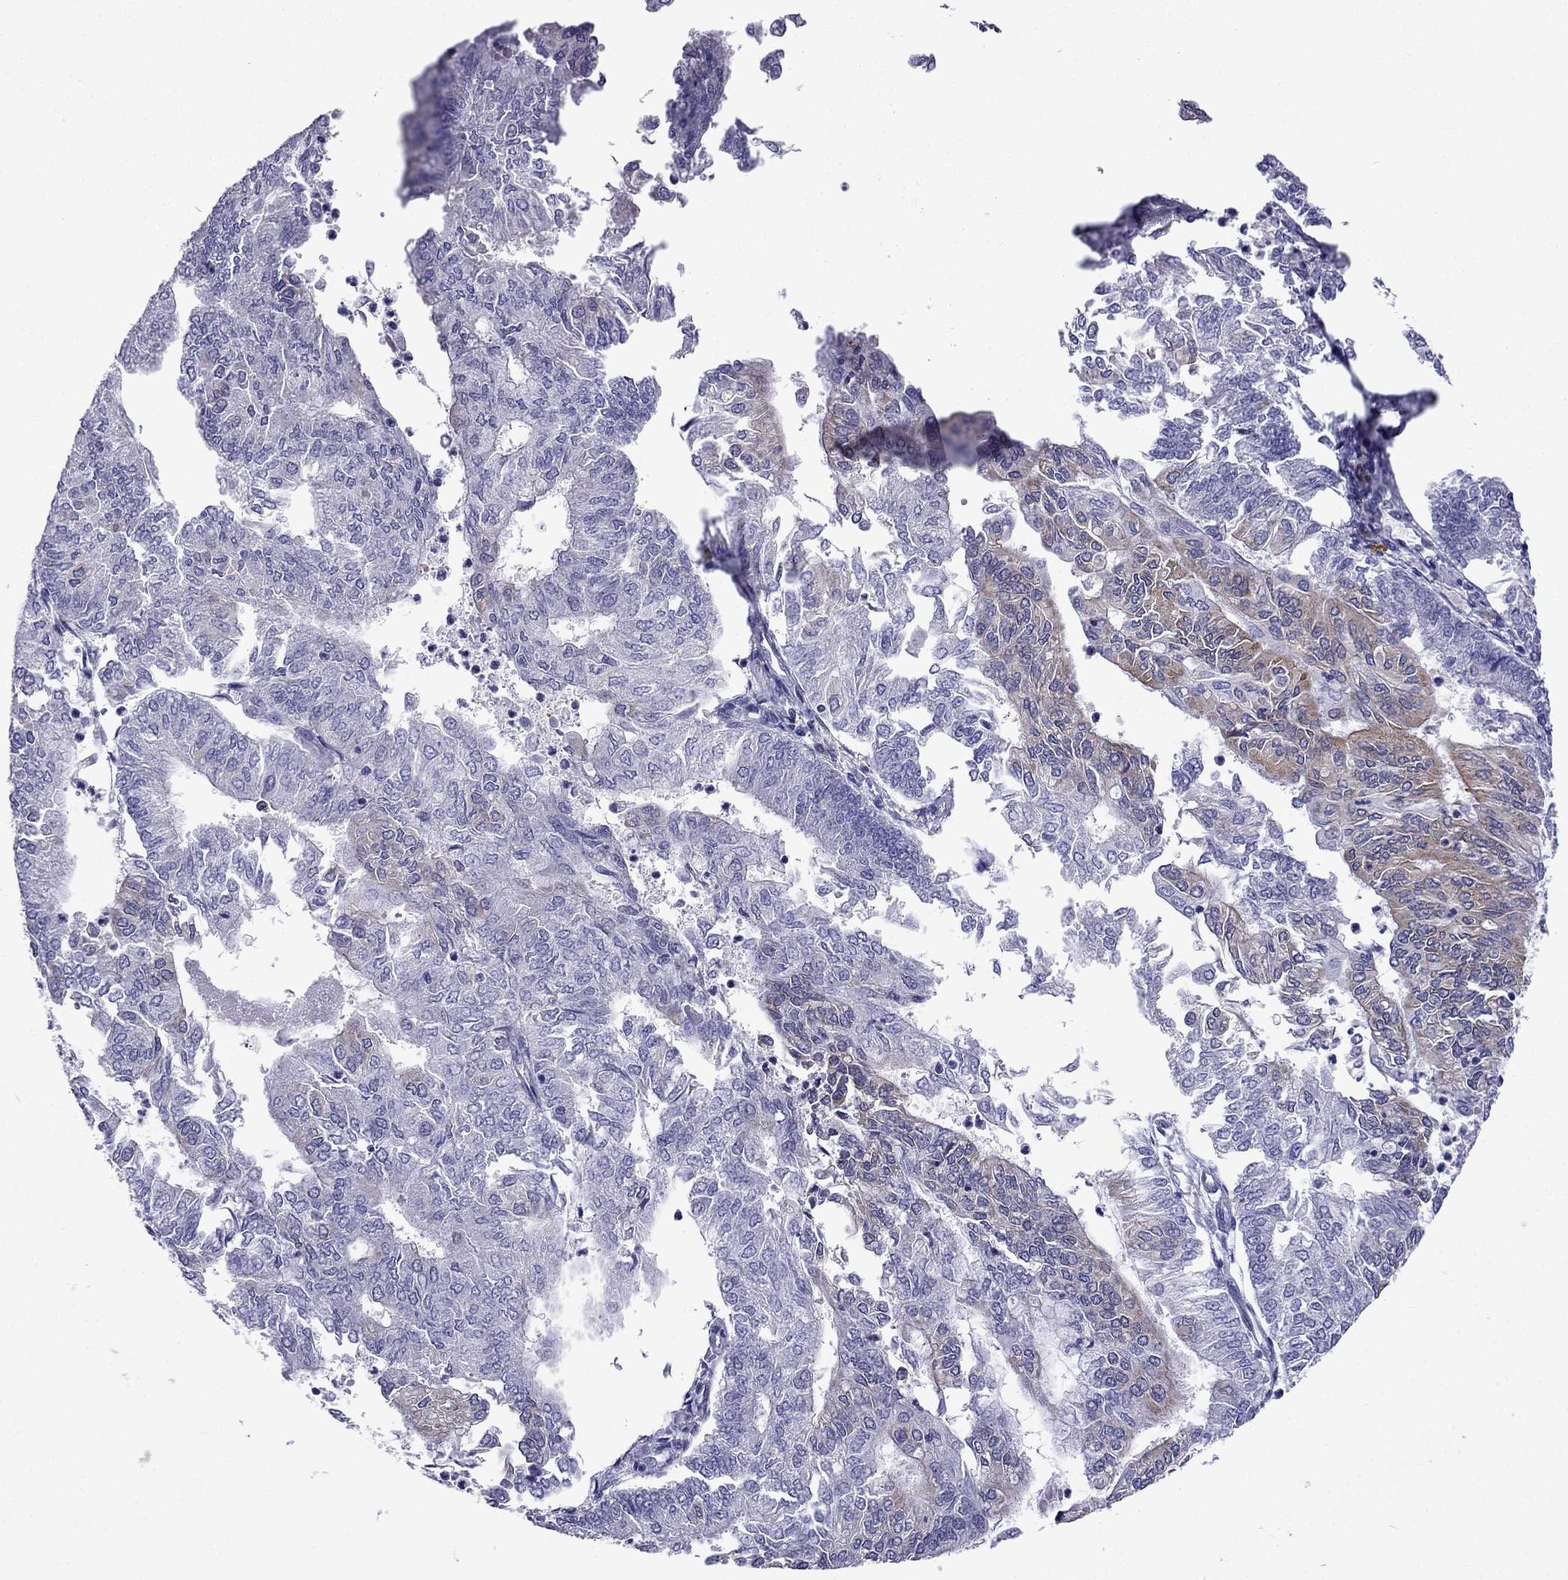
{"staining": {"intensity": "weak", "quantity": "<25%", "location": "cytoplasmic/membranous"}, "tissue": "endometrial cancer", "cell_type": "Tumor cells", "image_type": "cancer", "snomed": [{"axis": "morphology", "description": "Adenocarcinoma, NOS"}, {"axis": "topography", "description": "Endometrium"}], "caption": "High power microscopy image of an immunohistochemistry (IHC) micrograph of adenocarcinoma (endometrial), revealing no significant expression in tumor cells.", "gene": "GNAL", "patient": {"sex": "female", "age": 59}}